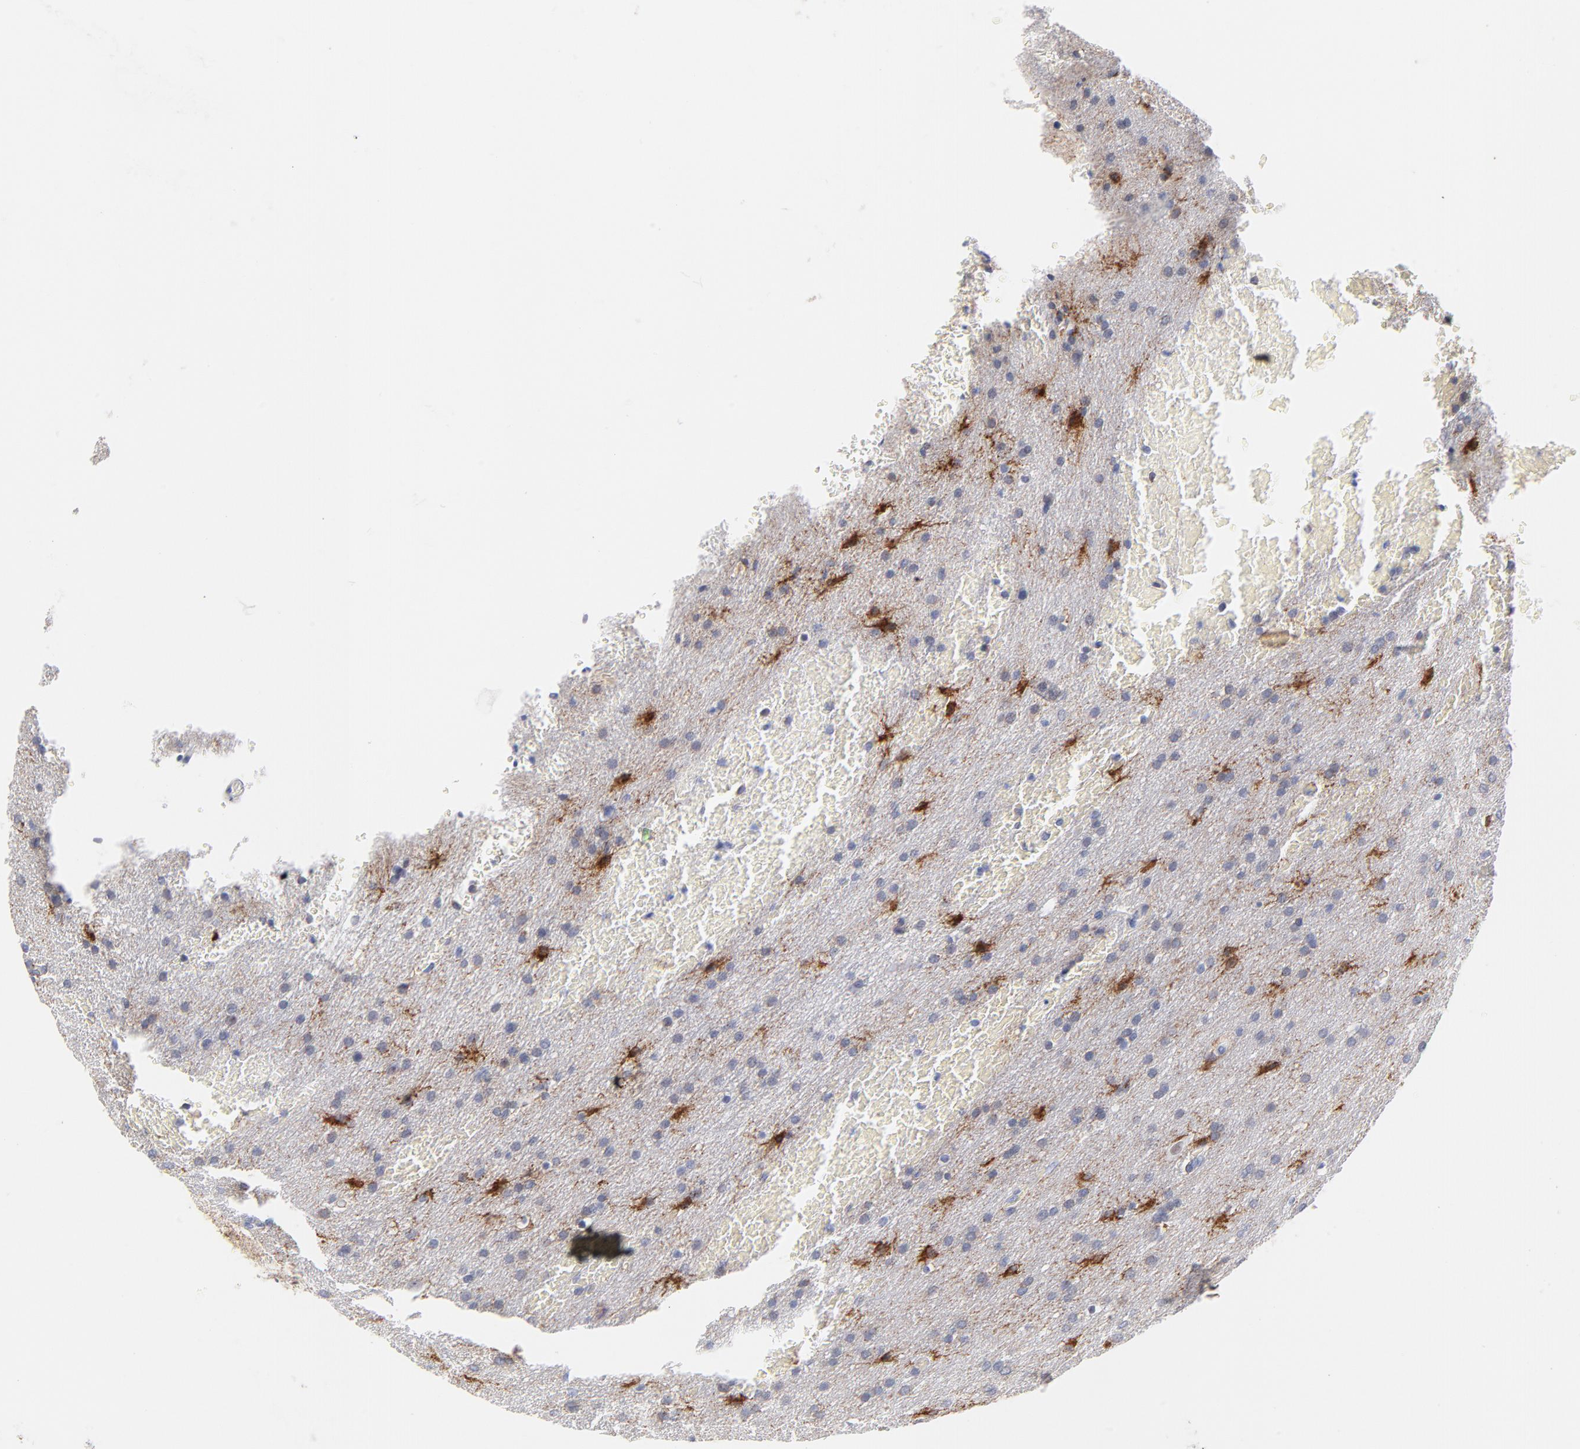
{"staining": {"intensity": "strong", "quantity": "<25%", "location": "cytoplasmic/membranous"}, "tissue": "glioma", "cell_type": "Tumor cells", "image_type": "cancer", "snomed": [{"axis": "morphology", "description": "Glioma, malignant, Low grade"}, {"axis": "topography", "description": "Brain"}], "caption": "Tumor cells display medium levels of strong cytoplasmic/membranous staining in approximately <25% of cells in human low-grade glioma (malignant).", "gene": "MID1", "patient": {"sex": "female", "age": 32}}